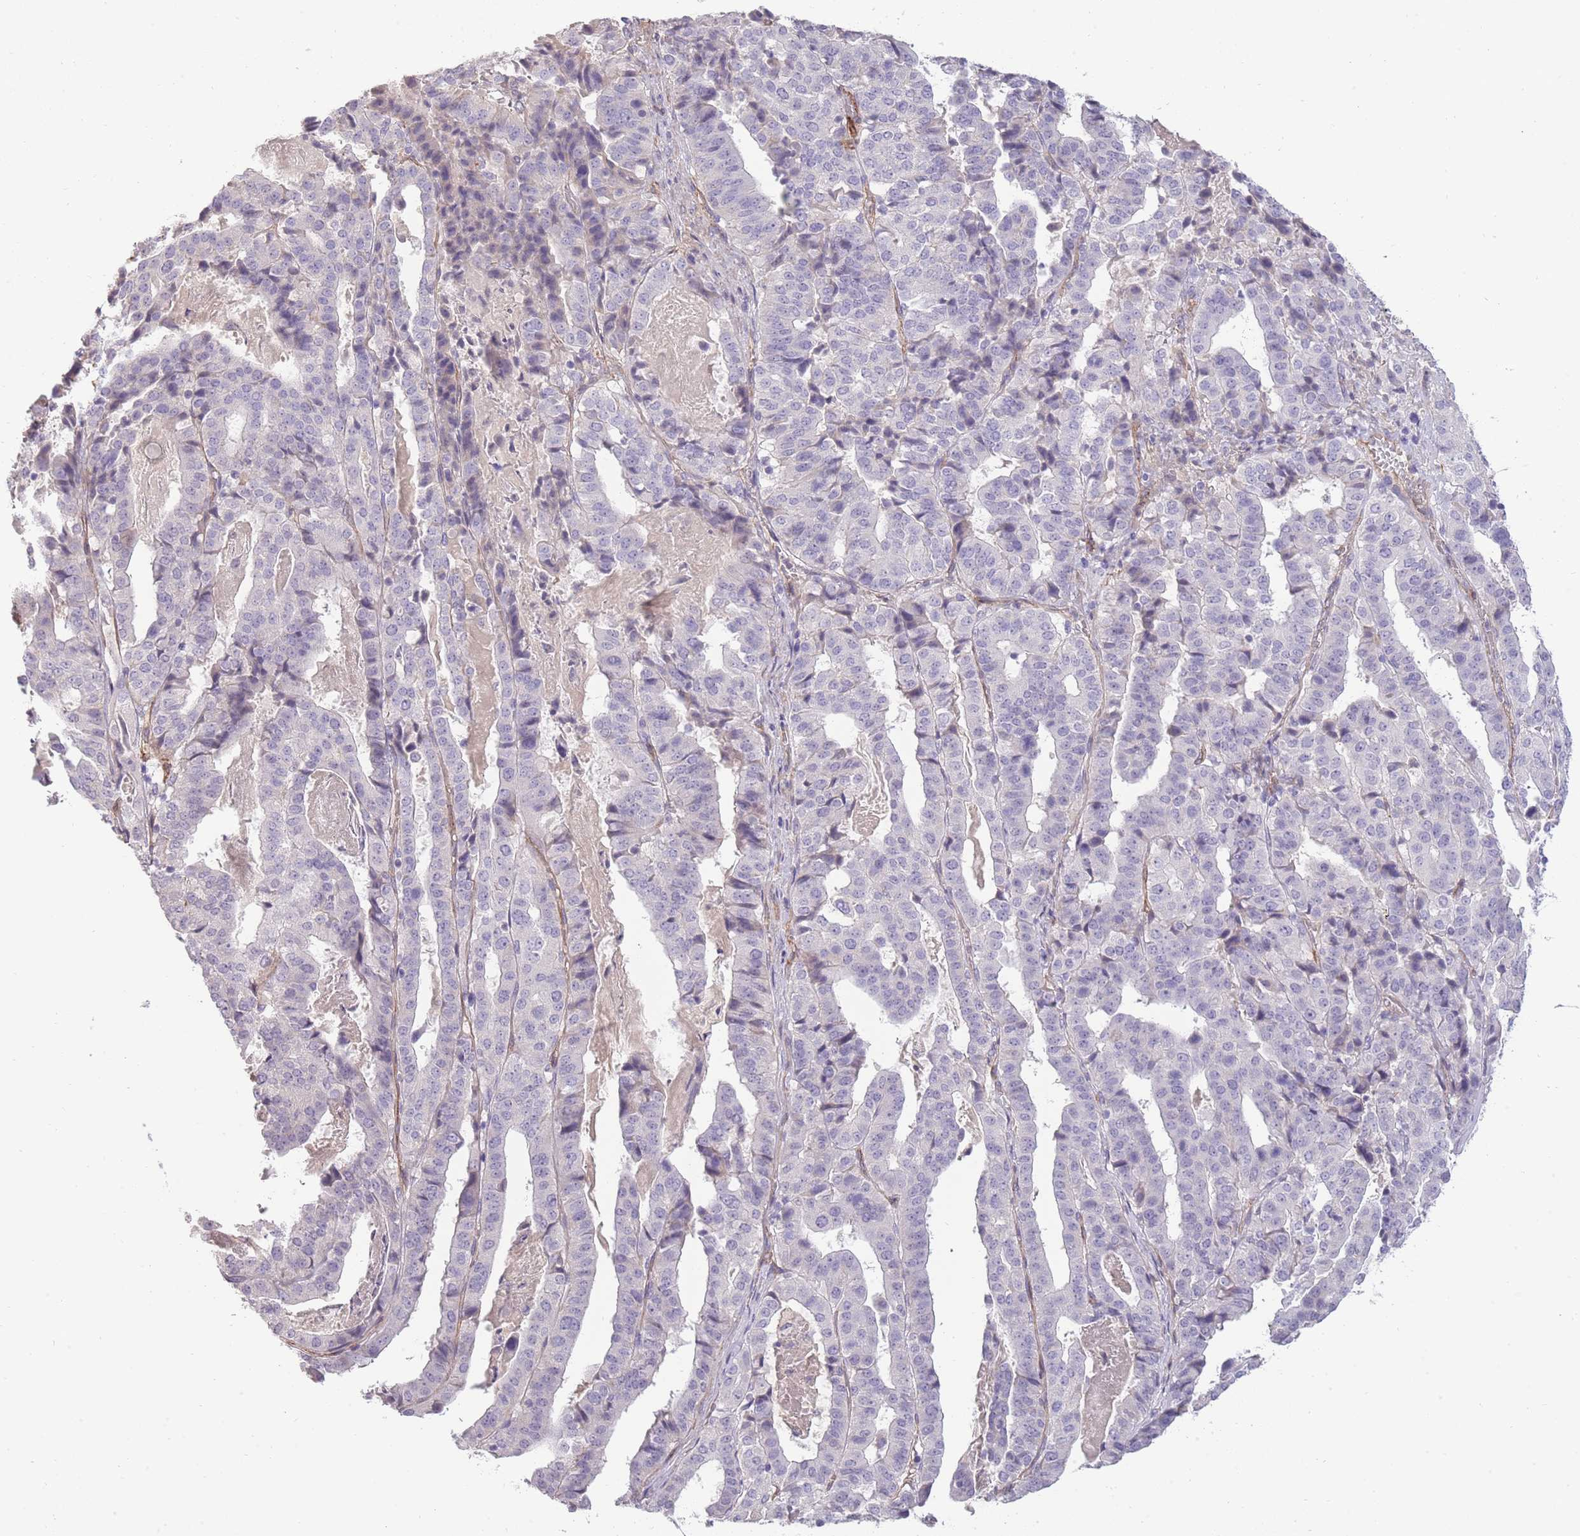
{"staining": {"intensity": "negative", "quantity": "none", "location": "none"}, "tissue": "stomach cancer", "cell_type": "Tumor cells", "image_type": "cancer", "snomed": [{"axis": "morphology", "description": "Adenocarcinoma, NOS"}, {"axis": "topography", "description": "Stomach"}], "caption": "IHC image of stomach cancer (adenocarcinoma) stained for a protein (brown), which shows no expression in tumor cells.", "gene": "SLC8A2", "patient": {"sex": "male", "age": 48}}